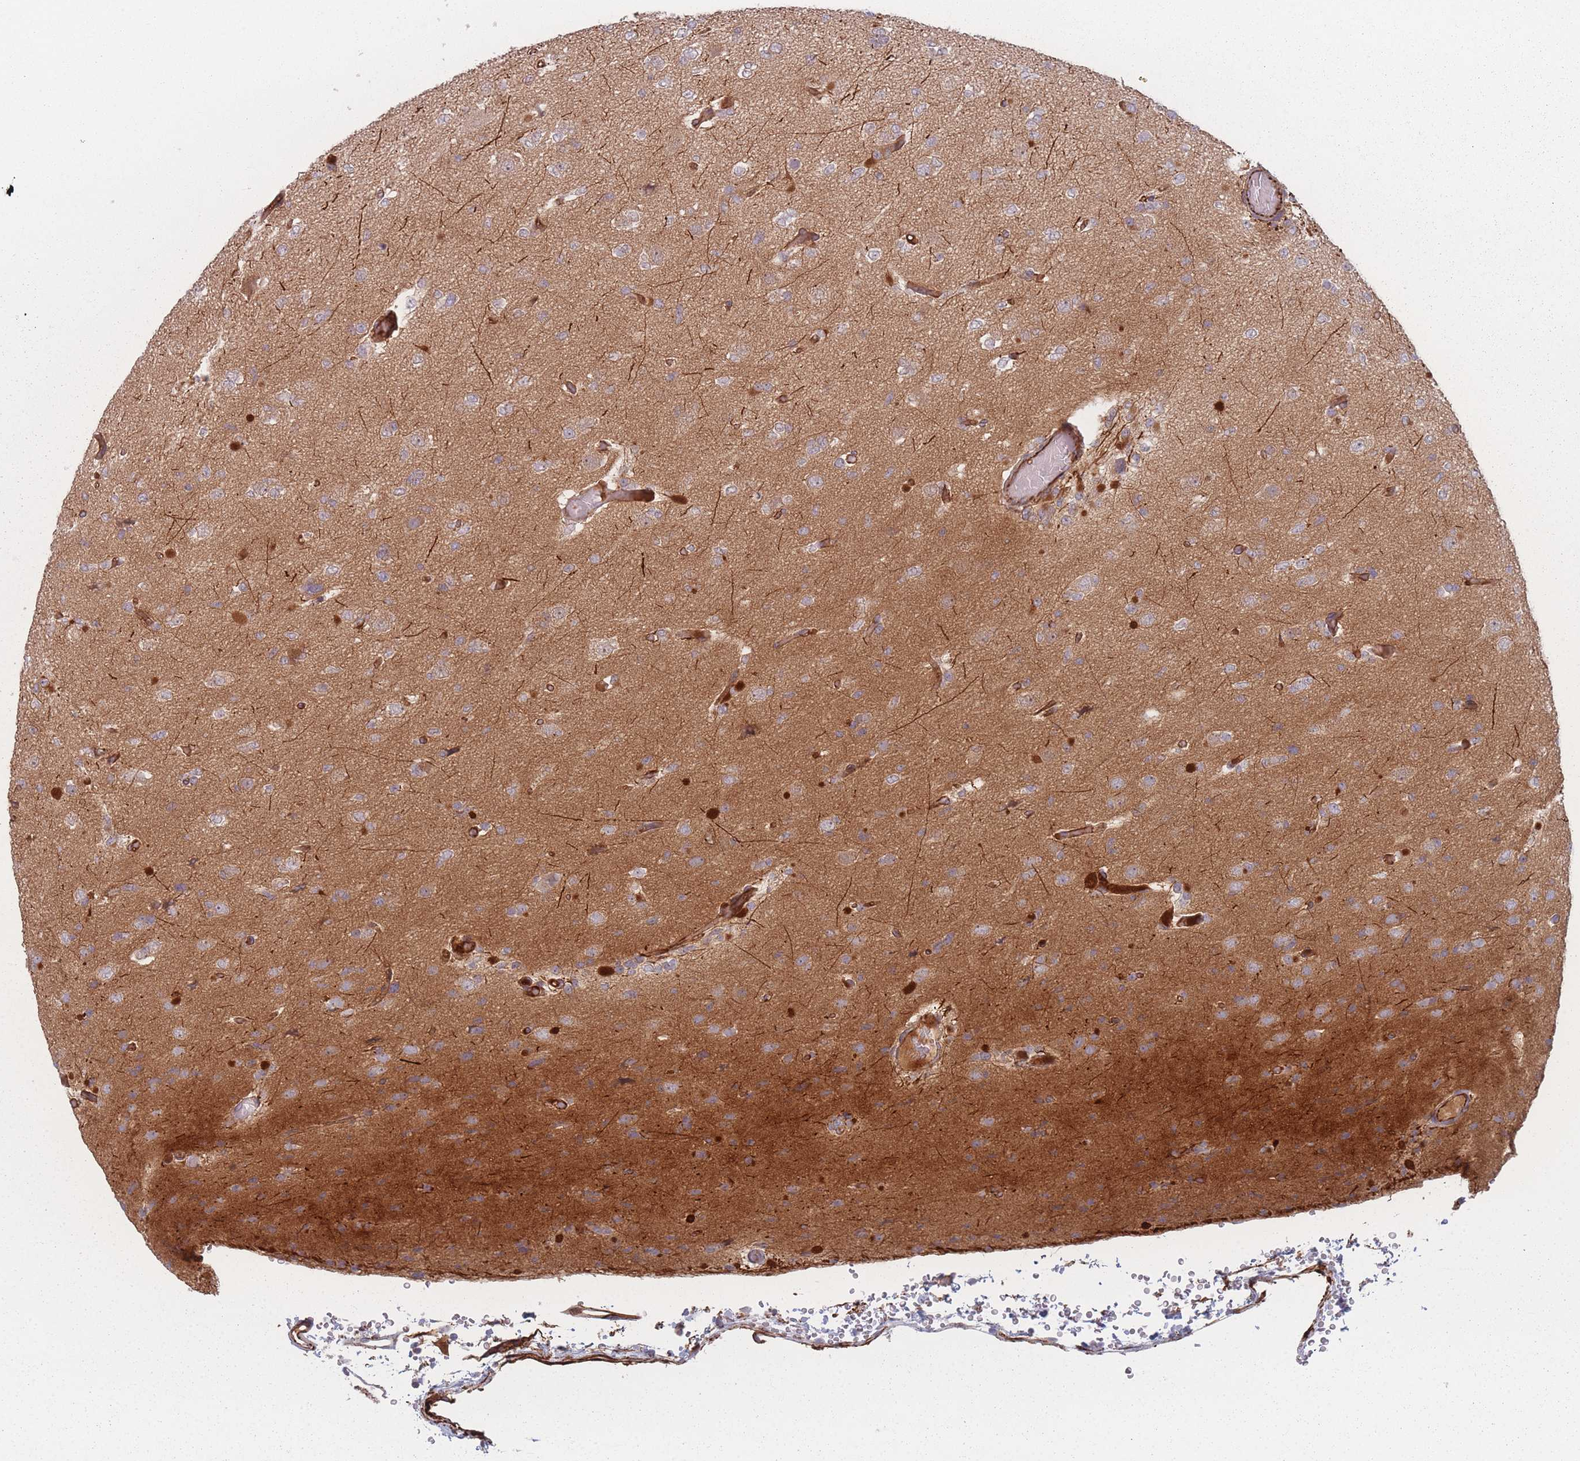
{"staining": {"intensity": "weak", "quantity": "<25%", "location": "cytoplasmic/membranous"}, "tissue": "glioma", "cell_type": "Tumor cells", "image_type": "cancer", "snomed": [{"axis": "morphology", "description": "Glioma, malignant, Low grade"}, {"axis": "topography", "description": "Brain"}], "caption": "There is no significant staining in tumor cells of malignant glioma (low-grade).", "gene": "EEF1AKMT2", "patient": {"sex": "female", "age": 22}}